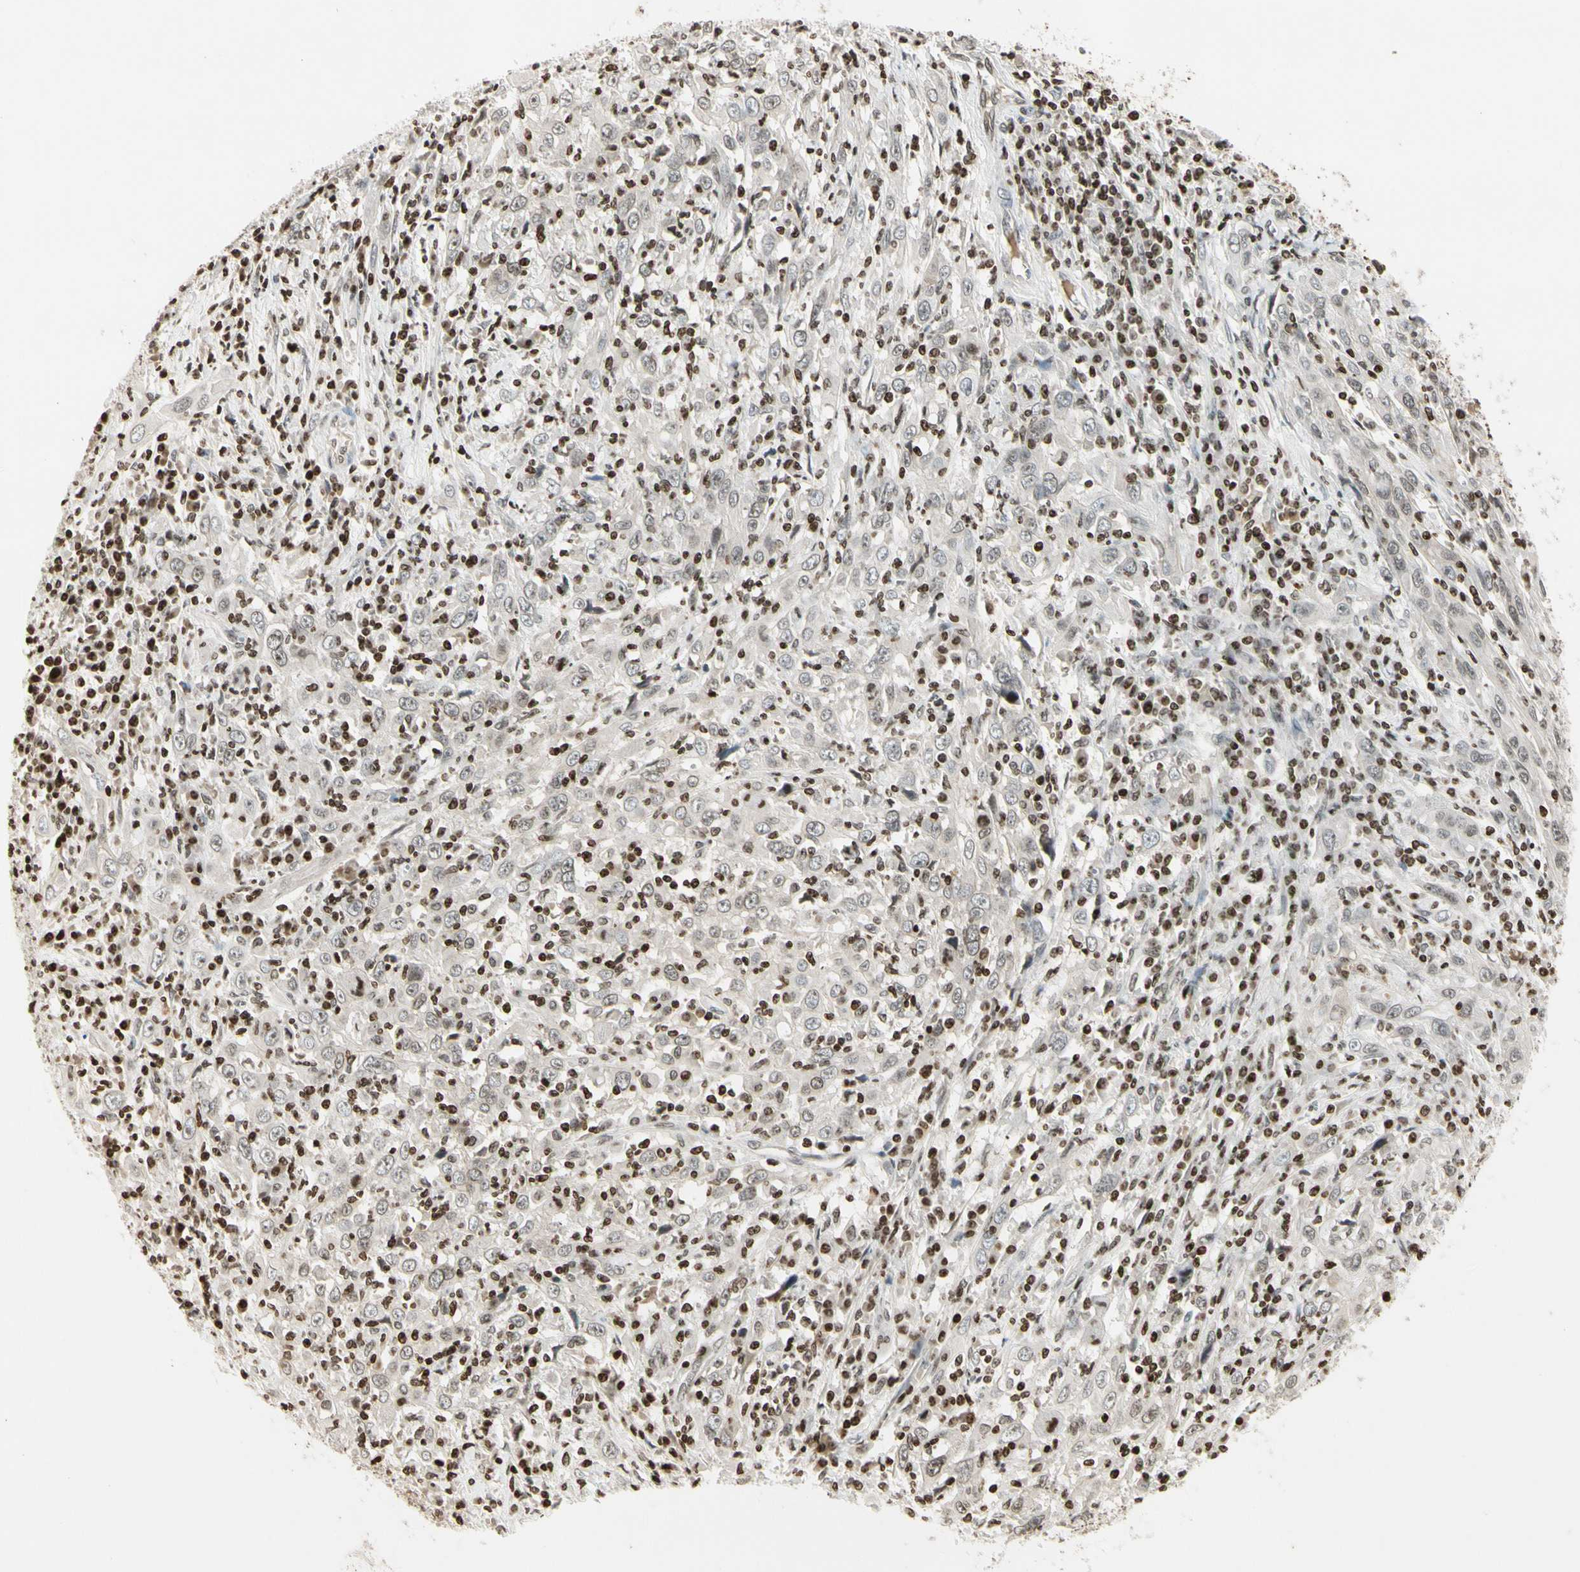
{"staining": {"intensity": "weak", "quantity": "25%-75%", "location": "nuclear"}, "tissue": "cervical cancer", "cell_type": "Tumor cells", "image_type": "cancer", "snomed": [{"axis": "morphology", "description": "Squamous cell carcinoma, NOS"}, {"axis": "topography", "description": "Cervix"}], "caption": "This image exhibits immunohistochemistry staining of human cervical cancer (squamous cell carcinoma), with low weak nuclear positivity in about 25%-75% of tumor cells.", "gene": "RORA", "patient": {"sex": "female", "age": 46}}